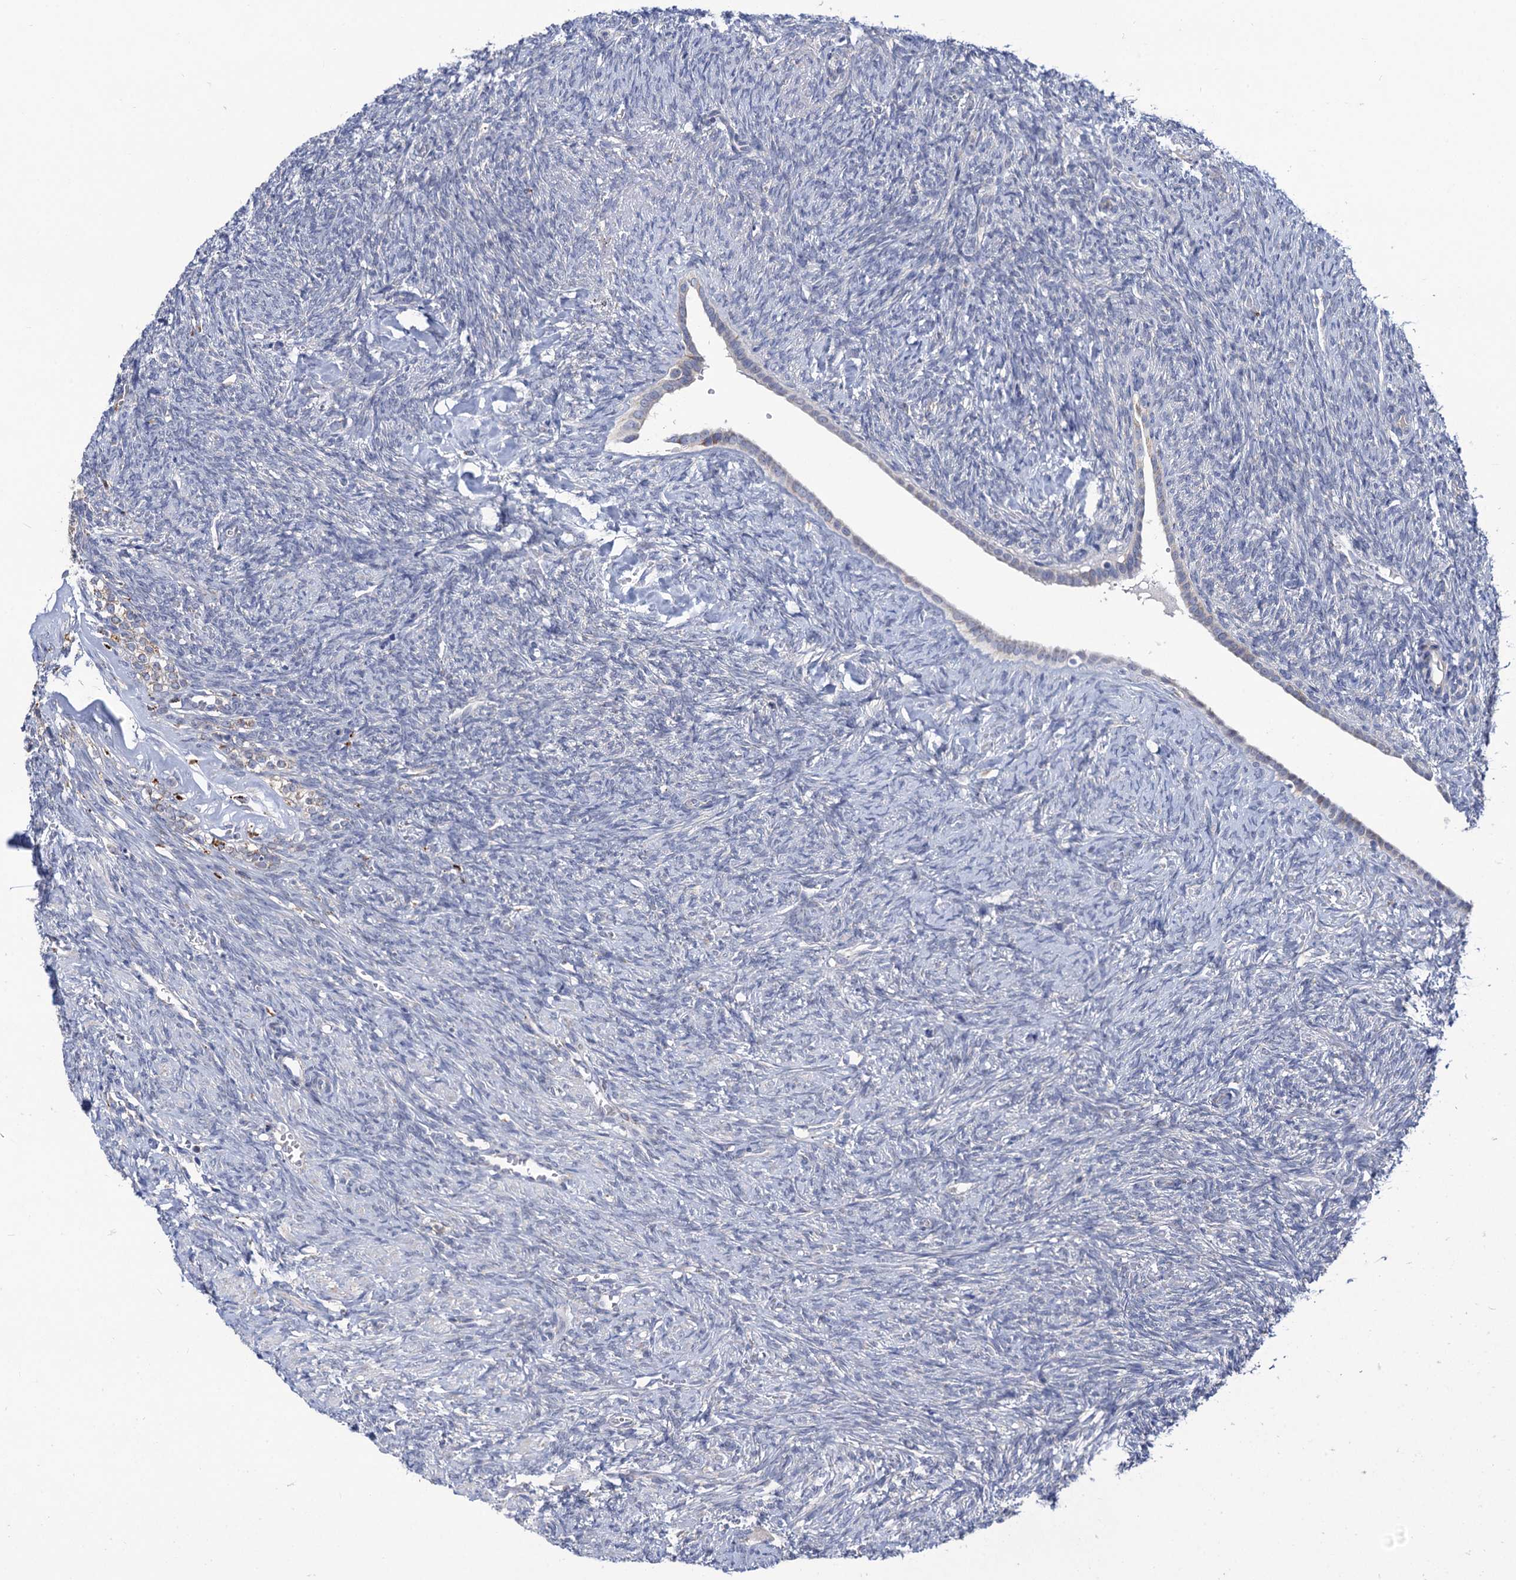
{"staining": {"intensity": "negative", "quantity": "none", "location": "none"}, "tissue": "ovary", "cell_type": "Ovarian stroma cells", "image_type": "normal", "snomed": [{"axis": "morphology", "description": "Normal tissue, NOS"}, {"axis": "topography", "description": "Ovary"}], "caption": "Ovarian stroma cells show no significant expression in benign ovary. Brightfield microscopy of immunohistochemistry stained with DAB (3,3'-diaminobenzidine) (brown) and hematoxylin (blue), captured at high magnification.", "gene": "ANKS3", "patient": {"sex": "female", "age": 41}}